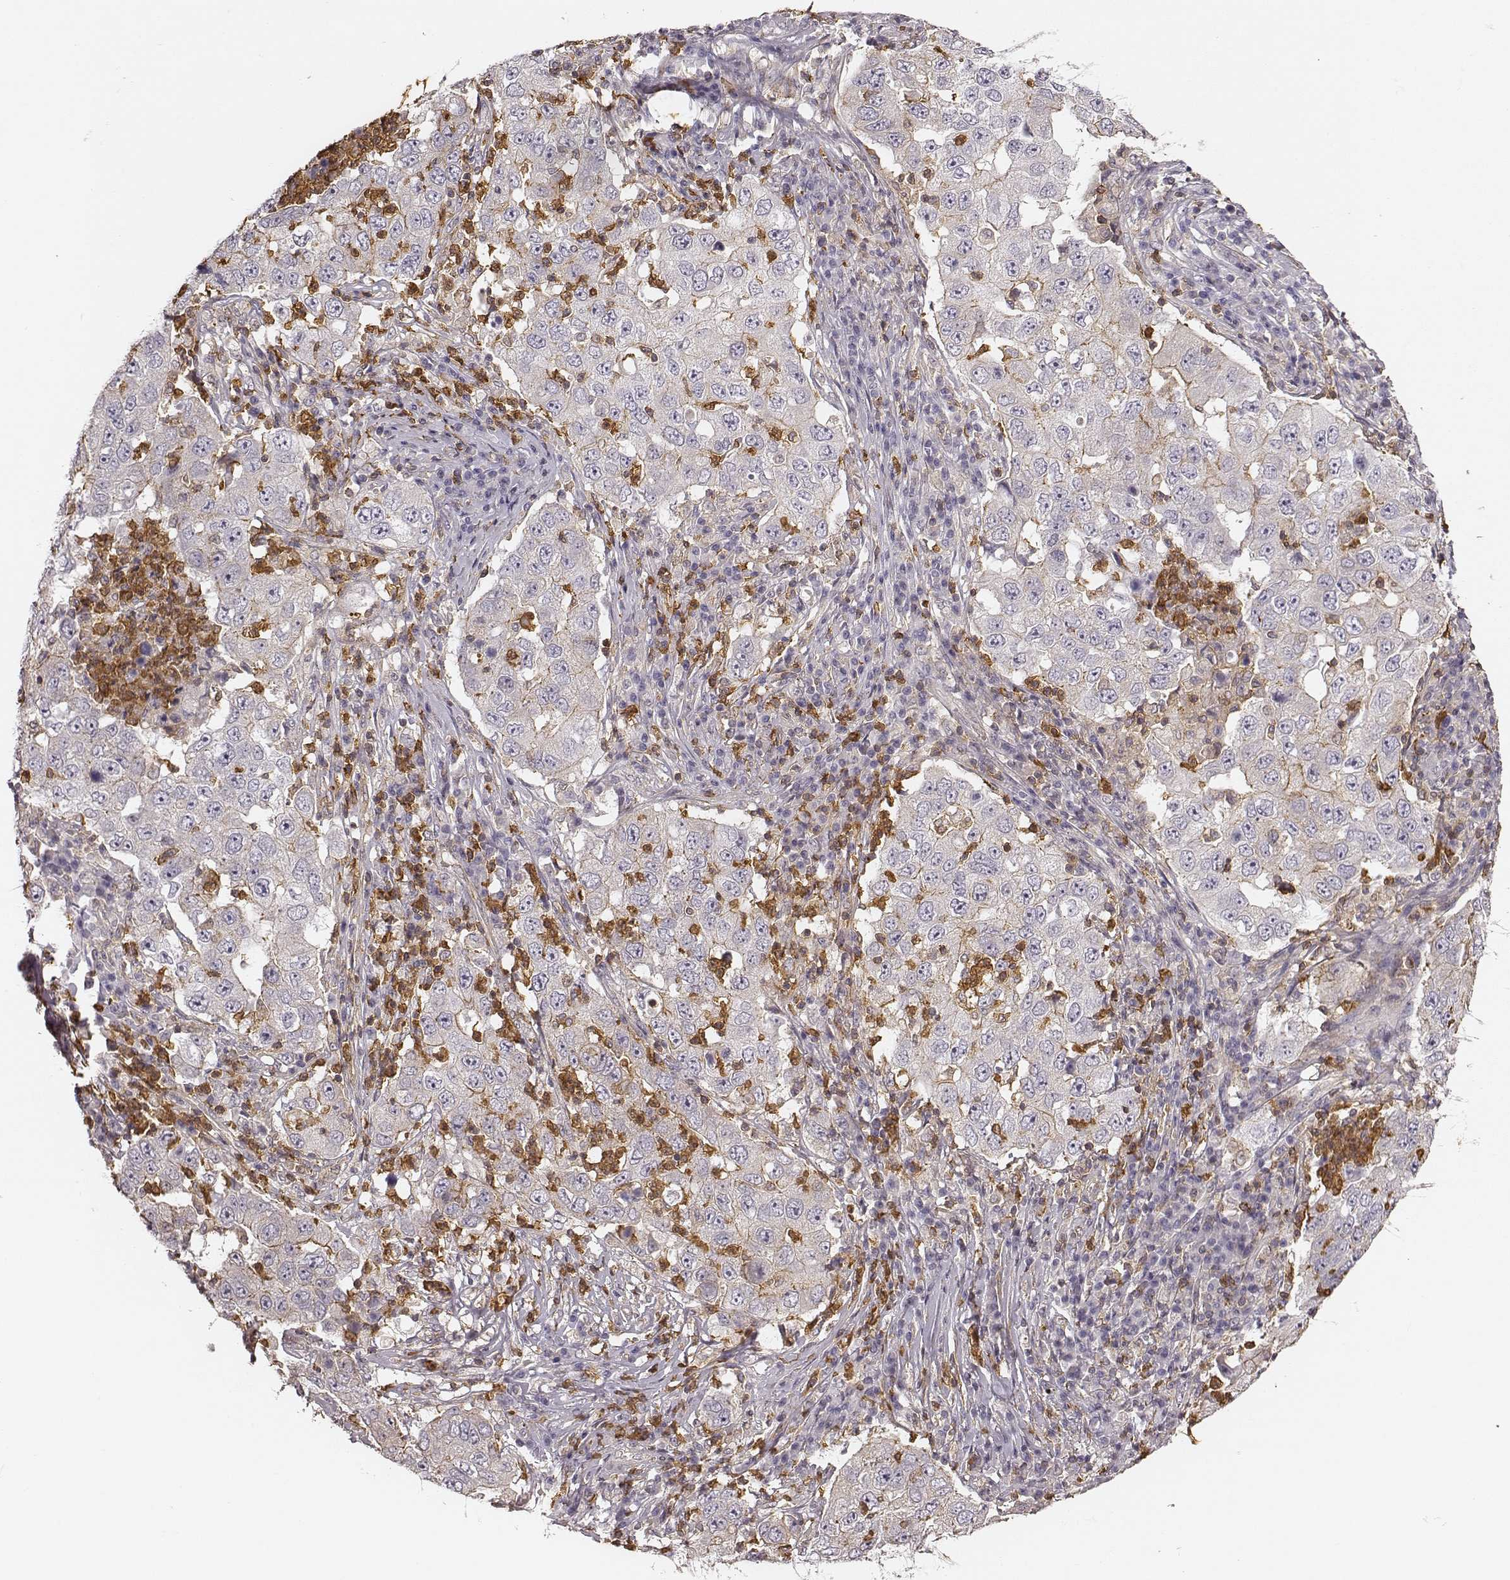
{"staining": {"intensity": "negative", "quantity": "none", "location": "none"}, "tissue": "lung cancer", "cell_type": "Tumor cells", "image_type": "cancer", "snomed": [{"axis": "morphology", "description": "Adenocarcinoma, NOS"}, {"axis": "topography", "description": "Lung"}], "caption": "A high-resolution micrograph shows immunohistochemistry staining of lung adenocarcinoma, which reveals no significant expression in tumor cells.", "gene": "ZYX", "patient": {"sex": "male", "age": 73}}